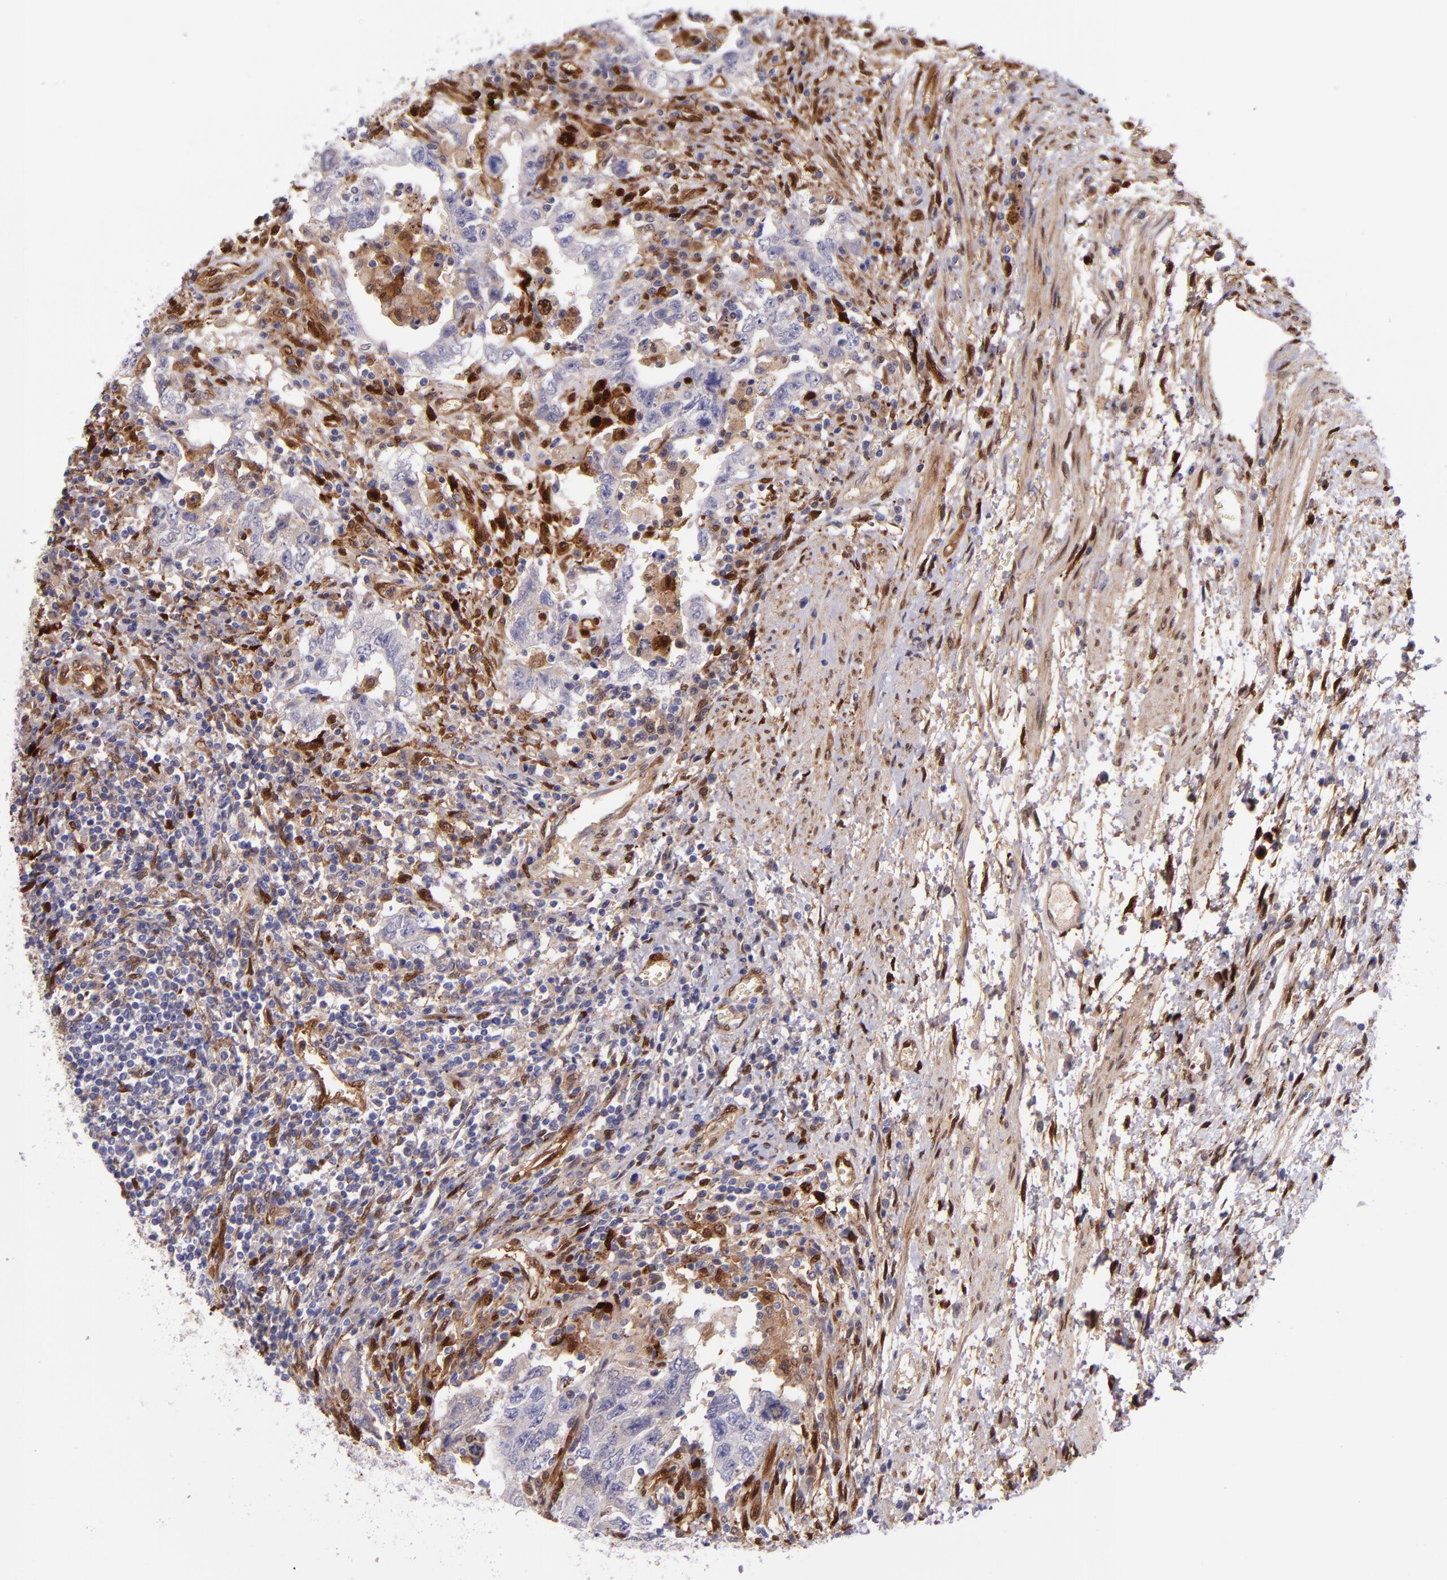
{"staining": {"intensity": "negative", "quantity": "none", "location": "none"}, "tissue": "testis cancer", "cell_type": "Tumor cells", "image_type": "cancer", "snomed": [{"axis": "morphology", "description": "Carcinoma, Embryonal, NOS"}, {"axis": "topography", "description": "Testis"}], "caption": "Tumor cells show no significant protein expression in testis cancer (embryonal carcinoma). (DAB (3,3'-diaminobenzidine) immunohistochemistry (IHC), high magnification).", "gene": "LGALS1", "patient": {"sex": "male", "age": 26}}